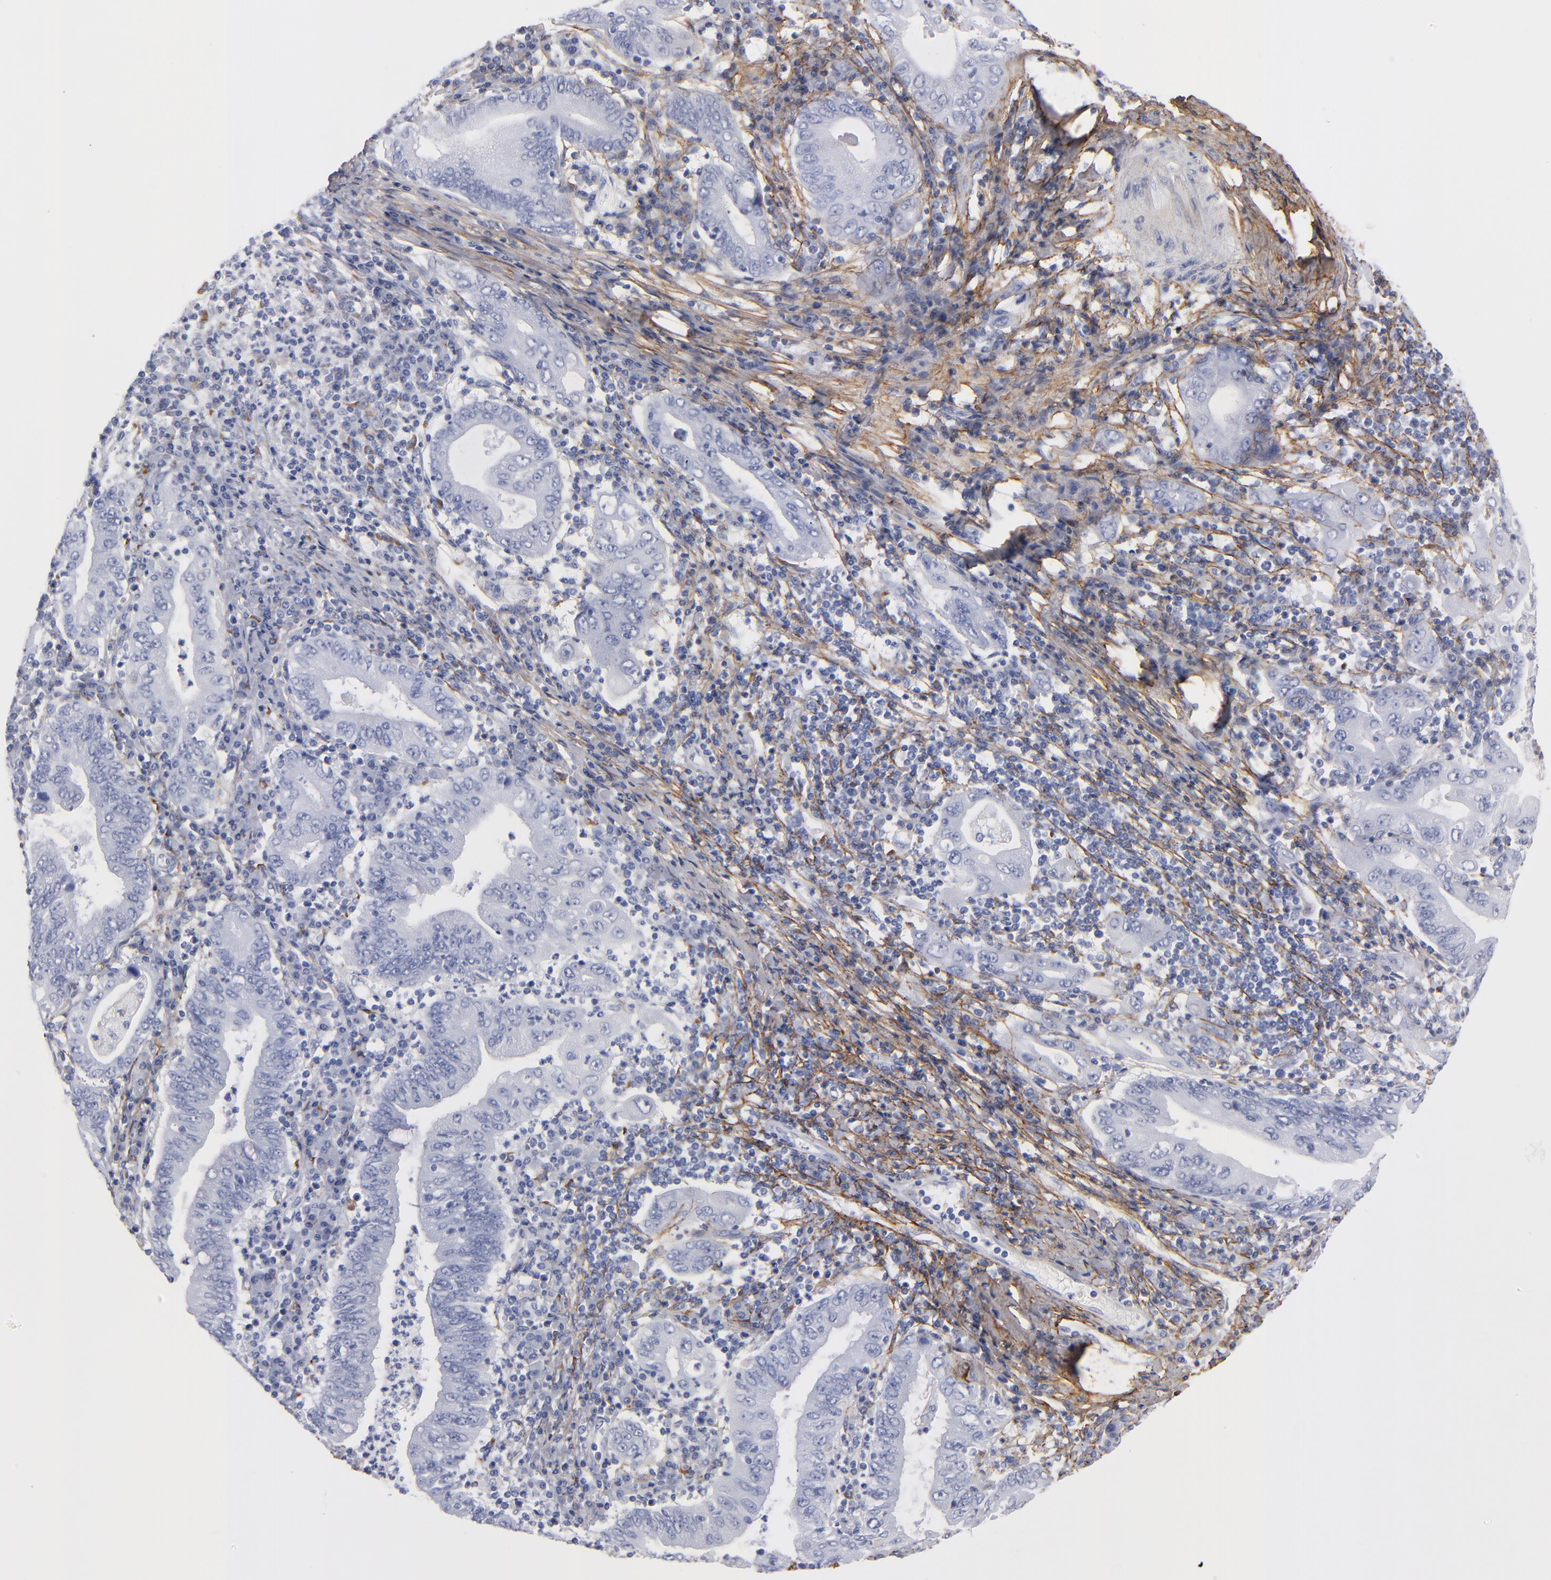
{"staining": {"intensity": "negative", "quantity": "none", "location": "none"}, "tissue": "stomach cancer", "cell_type": "Tumor cells", "image_type": "cancer", "snomed": [{"axis": "morphology", "description": "Normal tissue, NOS"}, {"axis": "morphology", "description": "Adenocarcinoma, NOS"}, {"axis": "topography", "description": "Esophagus"}, {"axis": "topography", "description": "Stomach, upper"}, {"axis": "topography", "description": "Peripheral nerve tissue"}], "caption": "High magnification brightfield microscopy of stomach cancer (adenocarcinoma) stained with DAB (brown) and counterstained with hematoxylin (blue): tumor cells show no significant positivity. Nuclei are stained in blue.", "gene": "EMILIN1", "patient": {"sex": "male", "age": 62}}